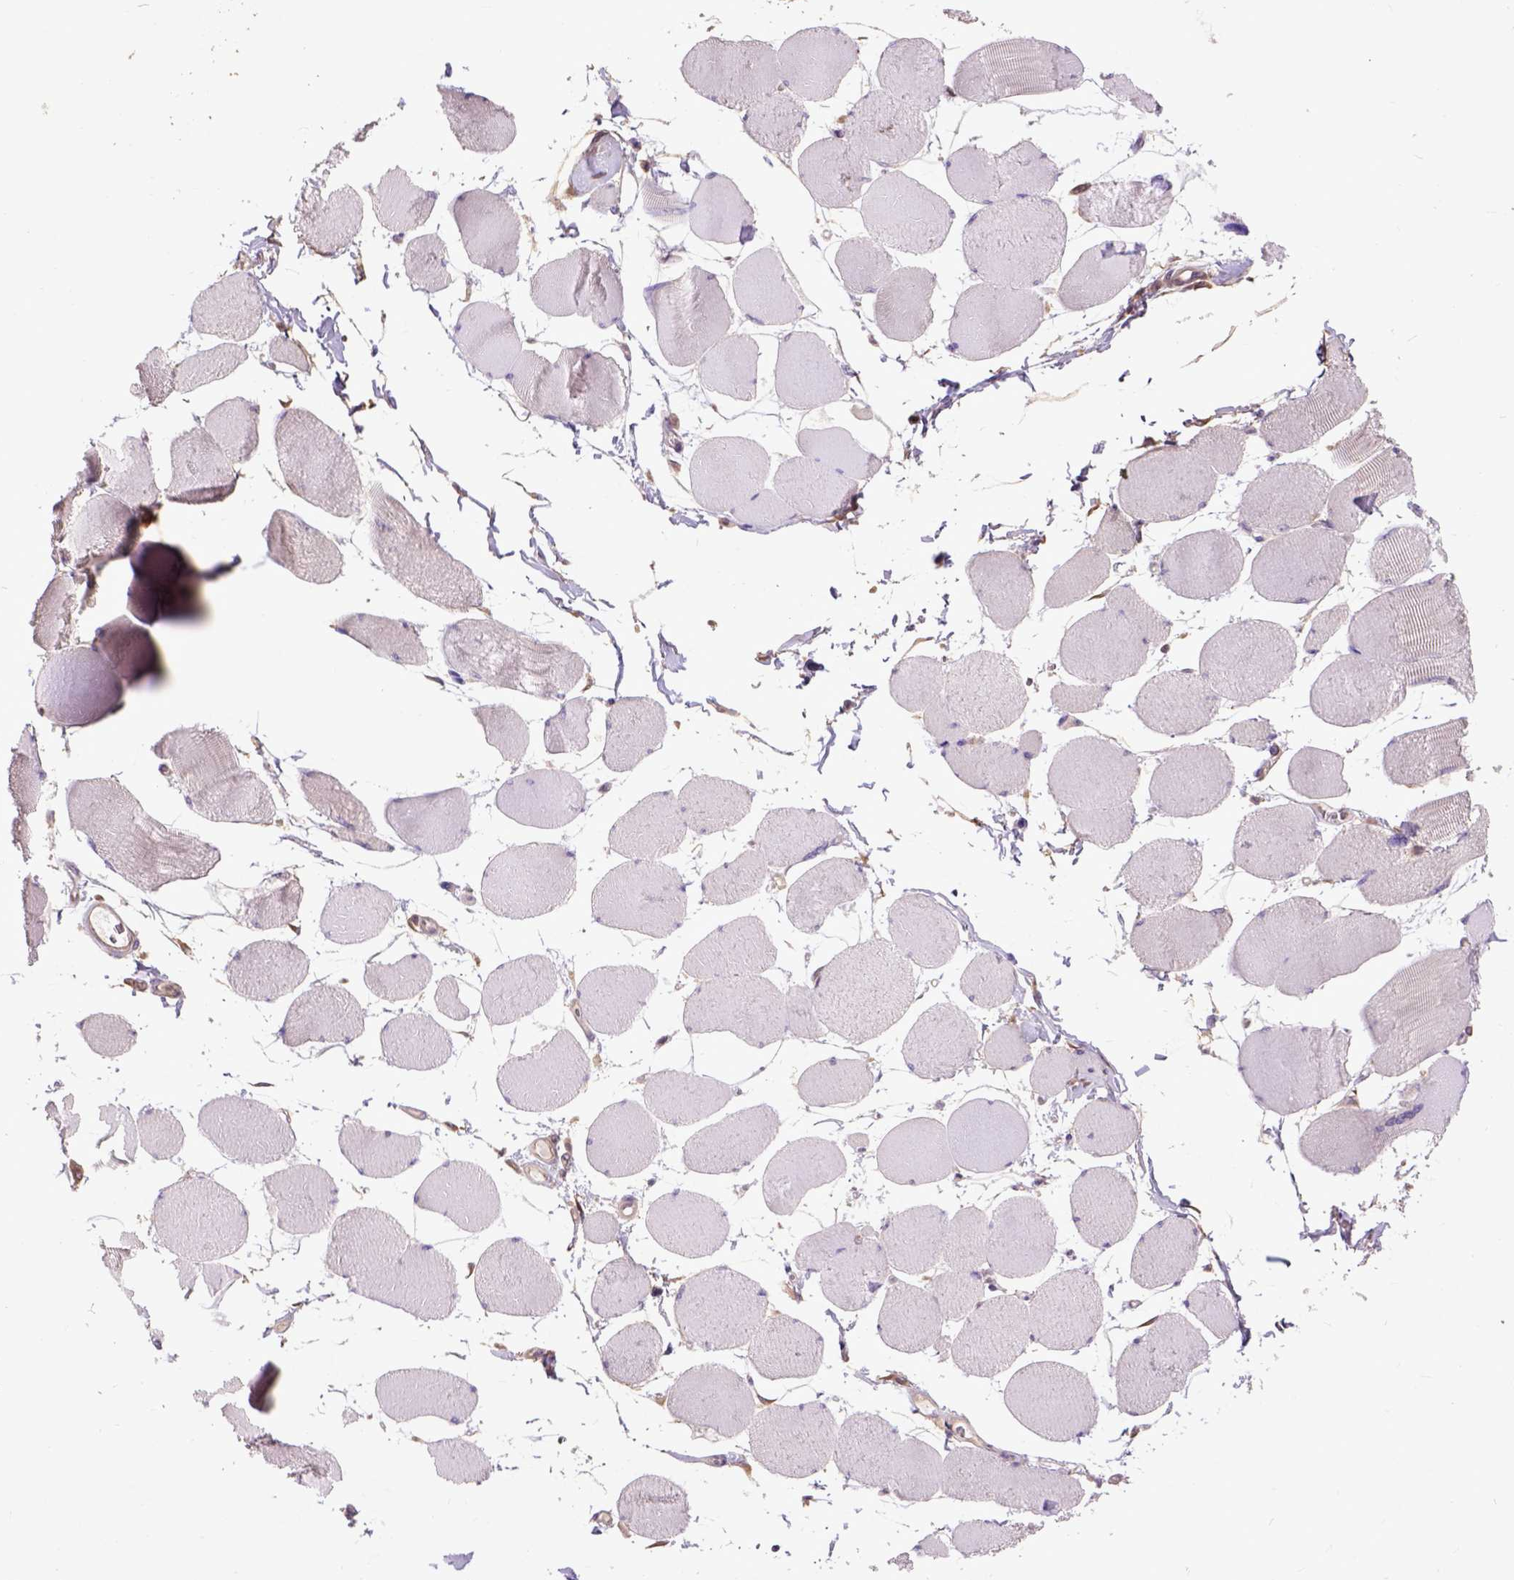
{"staining": {"intensity": "negative", "quantity": "none", "location": "none"}, "tissue": "skeletal muscle", "cell_type": "Myocytes", "image_type": "normal", "snomed": [{"axis": "morphology", "description": "Normal tissue, NOS"}, {"axis": "topography", "description": "Skeletal muscle"}], "caption": "IHC photomicrograph of benign human skeletal muscle stained for a protein (brown), which demonstrates no staining in myocytes.", "gene": "ARL1", "patient": {"sex": "female", "age": 75}}